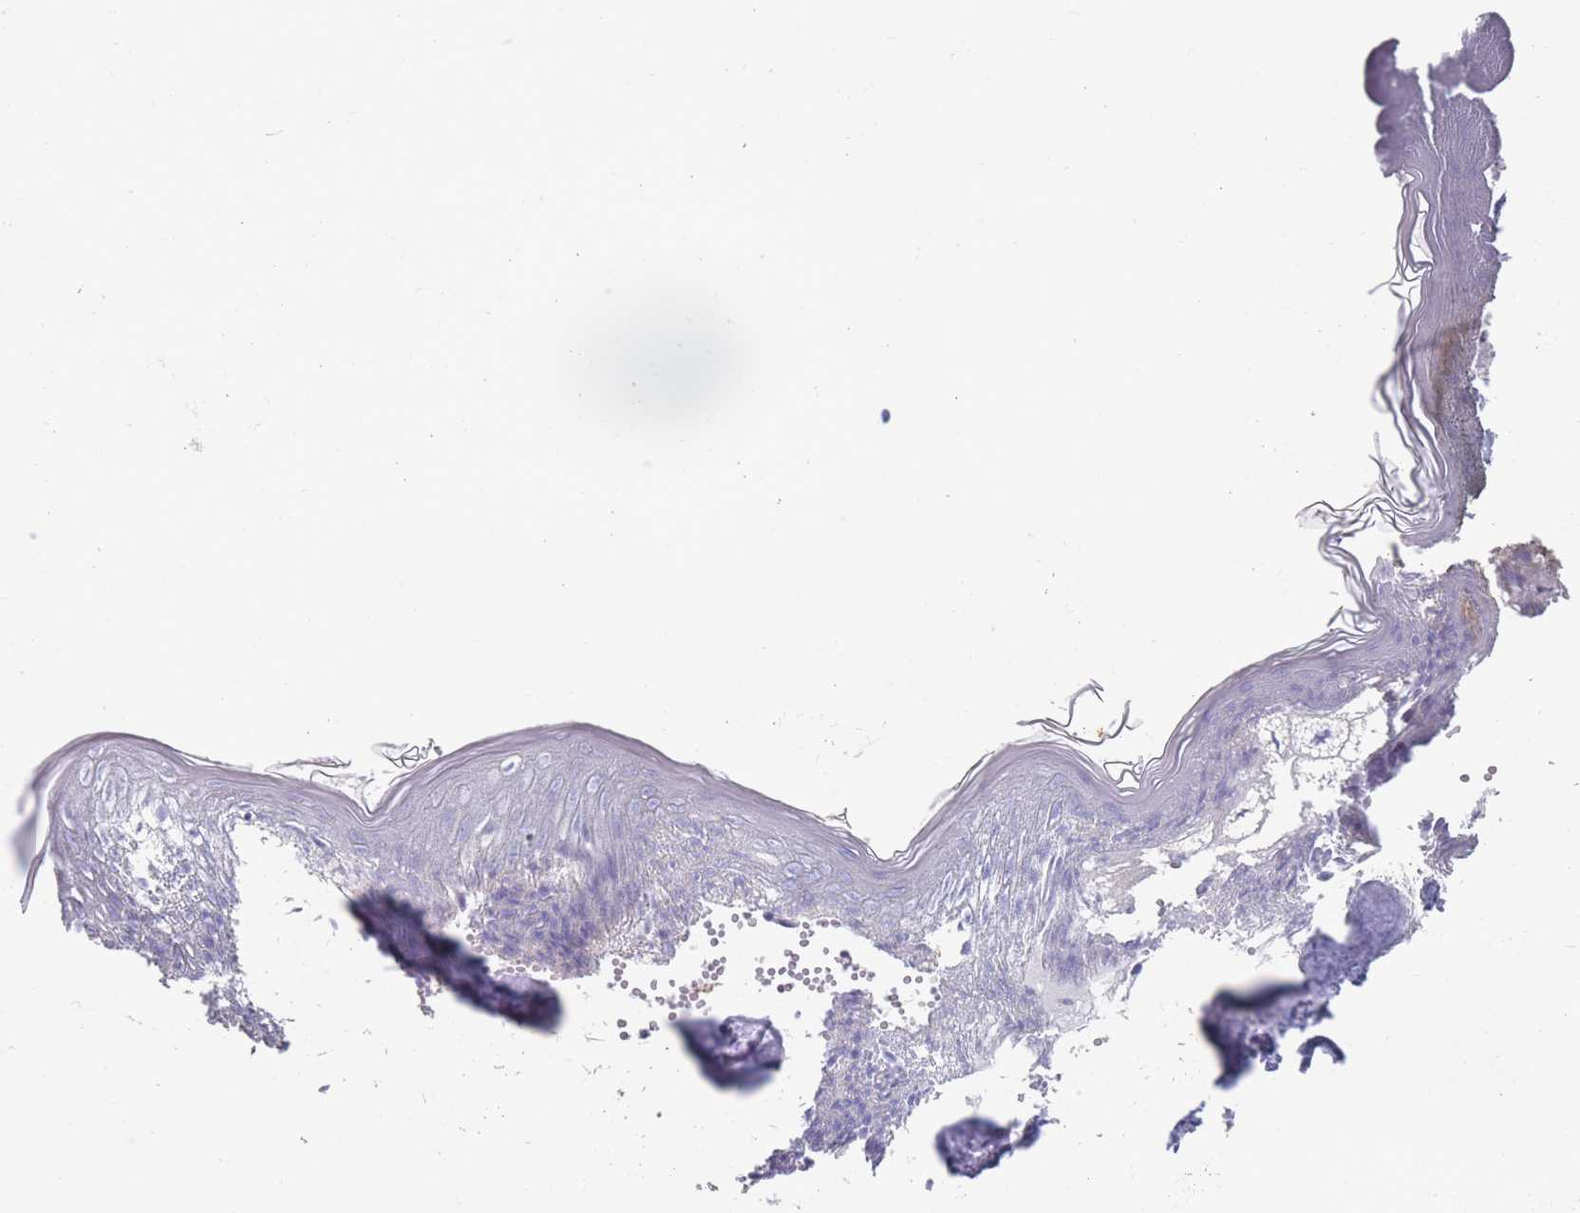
{"staining": {"intensity": "negative", "quantity": "none", "location": "none"}, "tissue": "skin", "cell_type": "Fibroblasts", "image_type": "normal", "snomed": [{"axis": "morphology", "description": "Normal tissue, NOS"}, {"axis": "topography", "description": "Skin"}], "caption": "Photomicrograph shows no significant protein staining in fibroblasts of benign skin.", "gene": "RHBG", "patient": {"sex": "female", "age": 34}}